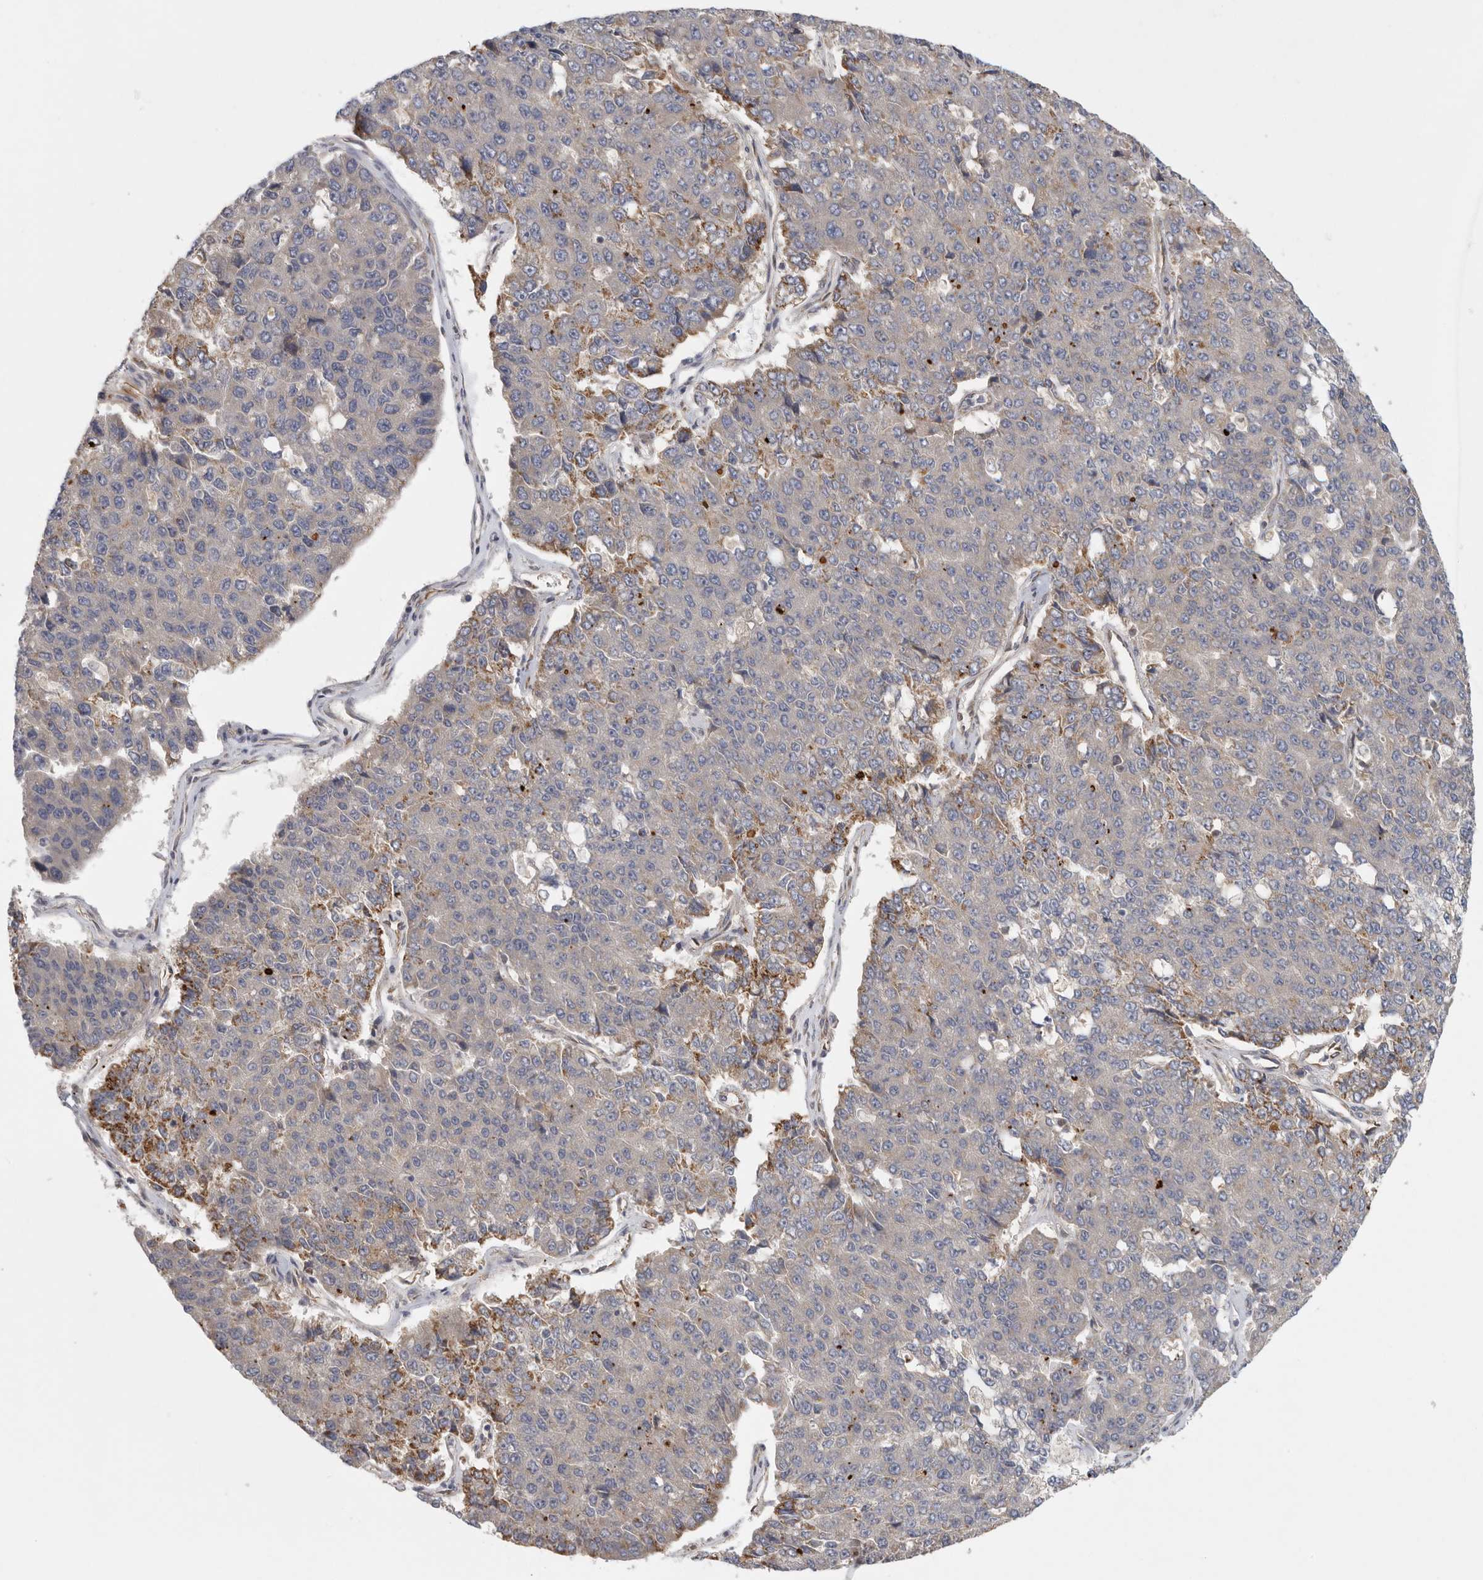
{"staining": {"intensity": "moderate", "quantity": "<25%", "location": "cytoplasmic/membranous"}, "tissue": "pancreatic cancer", "cell_type": "Tumor cells", "image_type": "cancer", "snomed": [{"axis": "morphology", "description": "Adenocarcinoma, NOS"}, {"axis": "topography", "description": "Pancreas"}], "caption": "Approximately <25% of tumor cells in adenocarcinoma (pancreatic) reveal moderate cytoplasmic/membranous protein expression as visualized by brown immunohistochemical staining.", "gene": "BCAP29", "patient": {"sex": "male", "age": 50}}